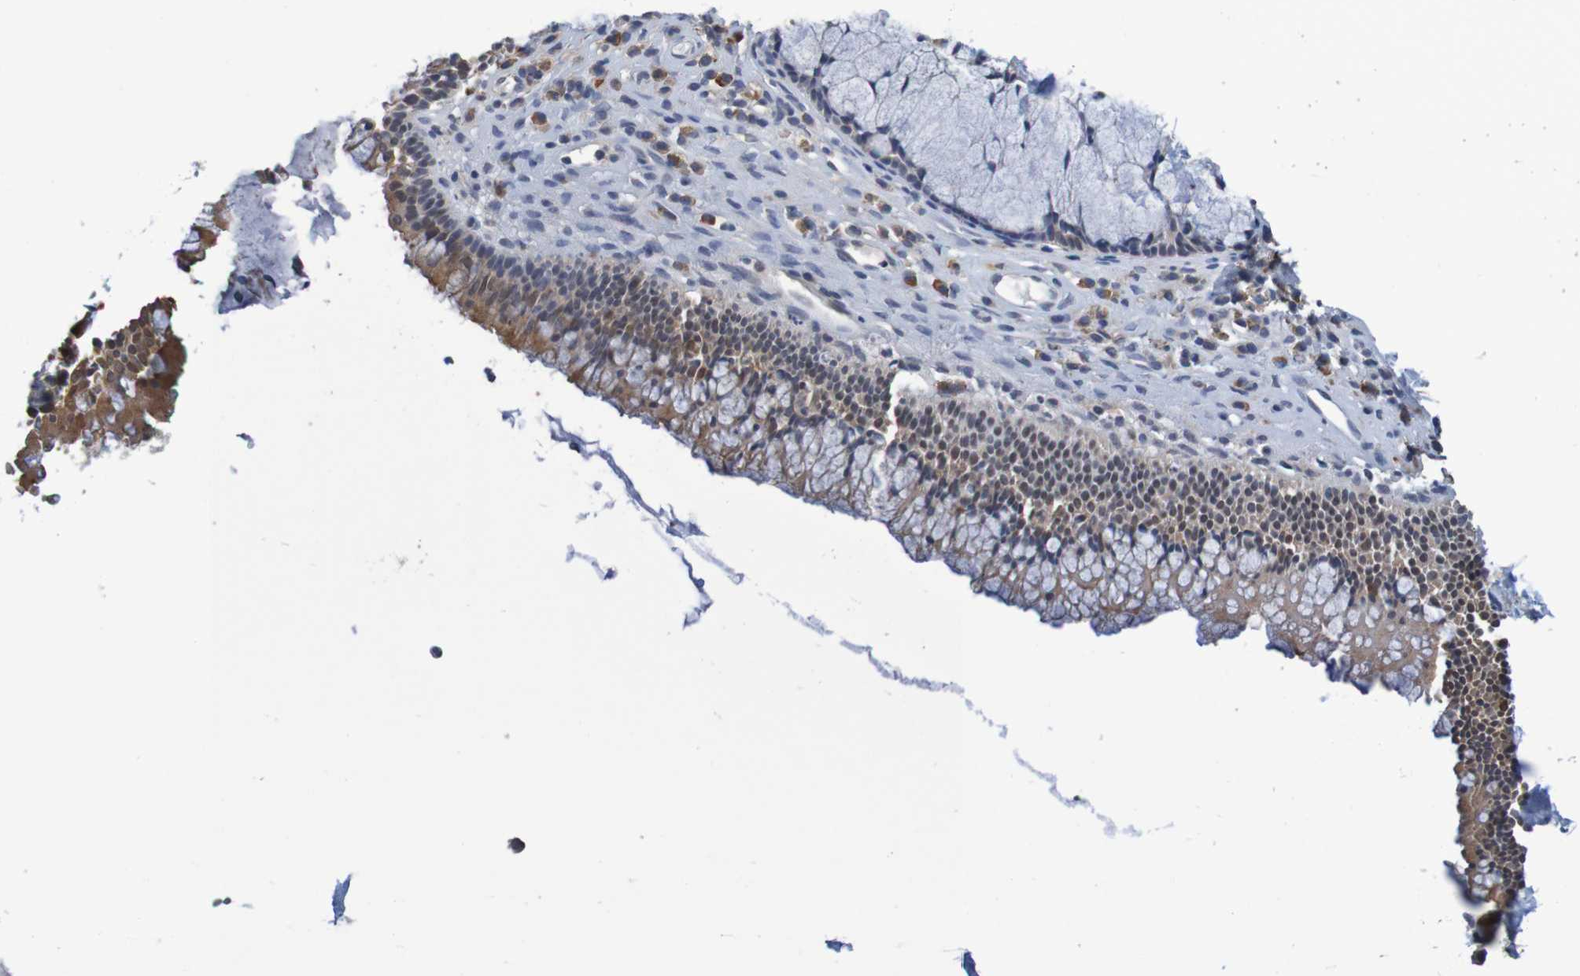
{"staining": {"intensity": "moderate", "quantity": ">75%", "location": "cytoplasmic/membranous"}, "tissue": "nasopharynx", "cell_type": "Respiratory epithelial cells", "image_type": "normal", "snomed": [{"axis": "morphology", "description": "Normal tissue, NOS"}, {"axis": "topography", "description": "Nasopharynx"}], "caption": "Protein staining shows moderate cytoplasmic/membranous positivity in about >75% of respiratory epithelial cells in normal nasopharynx. (Brightfield microscopy of DAB IHC at high magnification).", "gene": "CLDN18", "patient": {"sex": "female", "age": 51}}